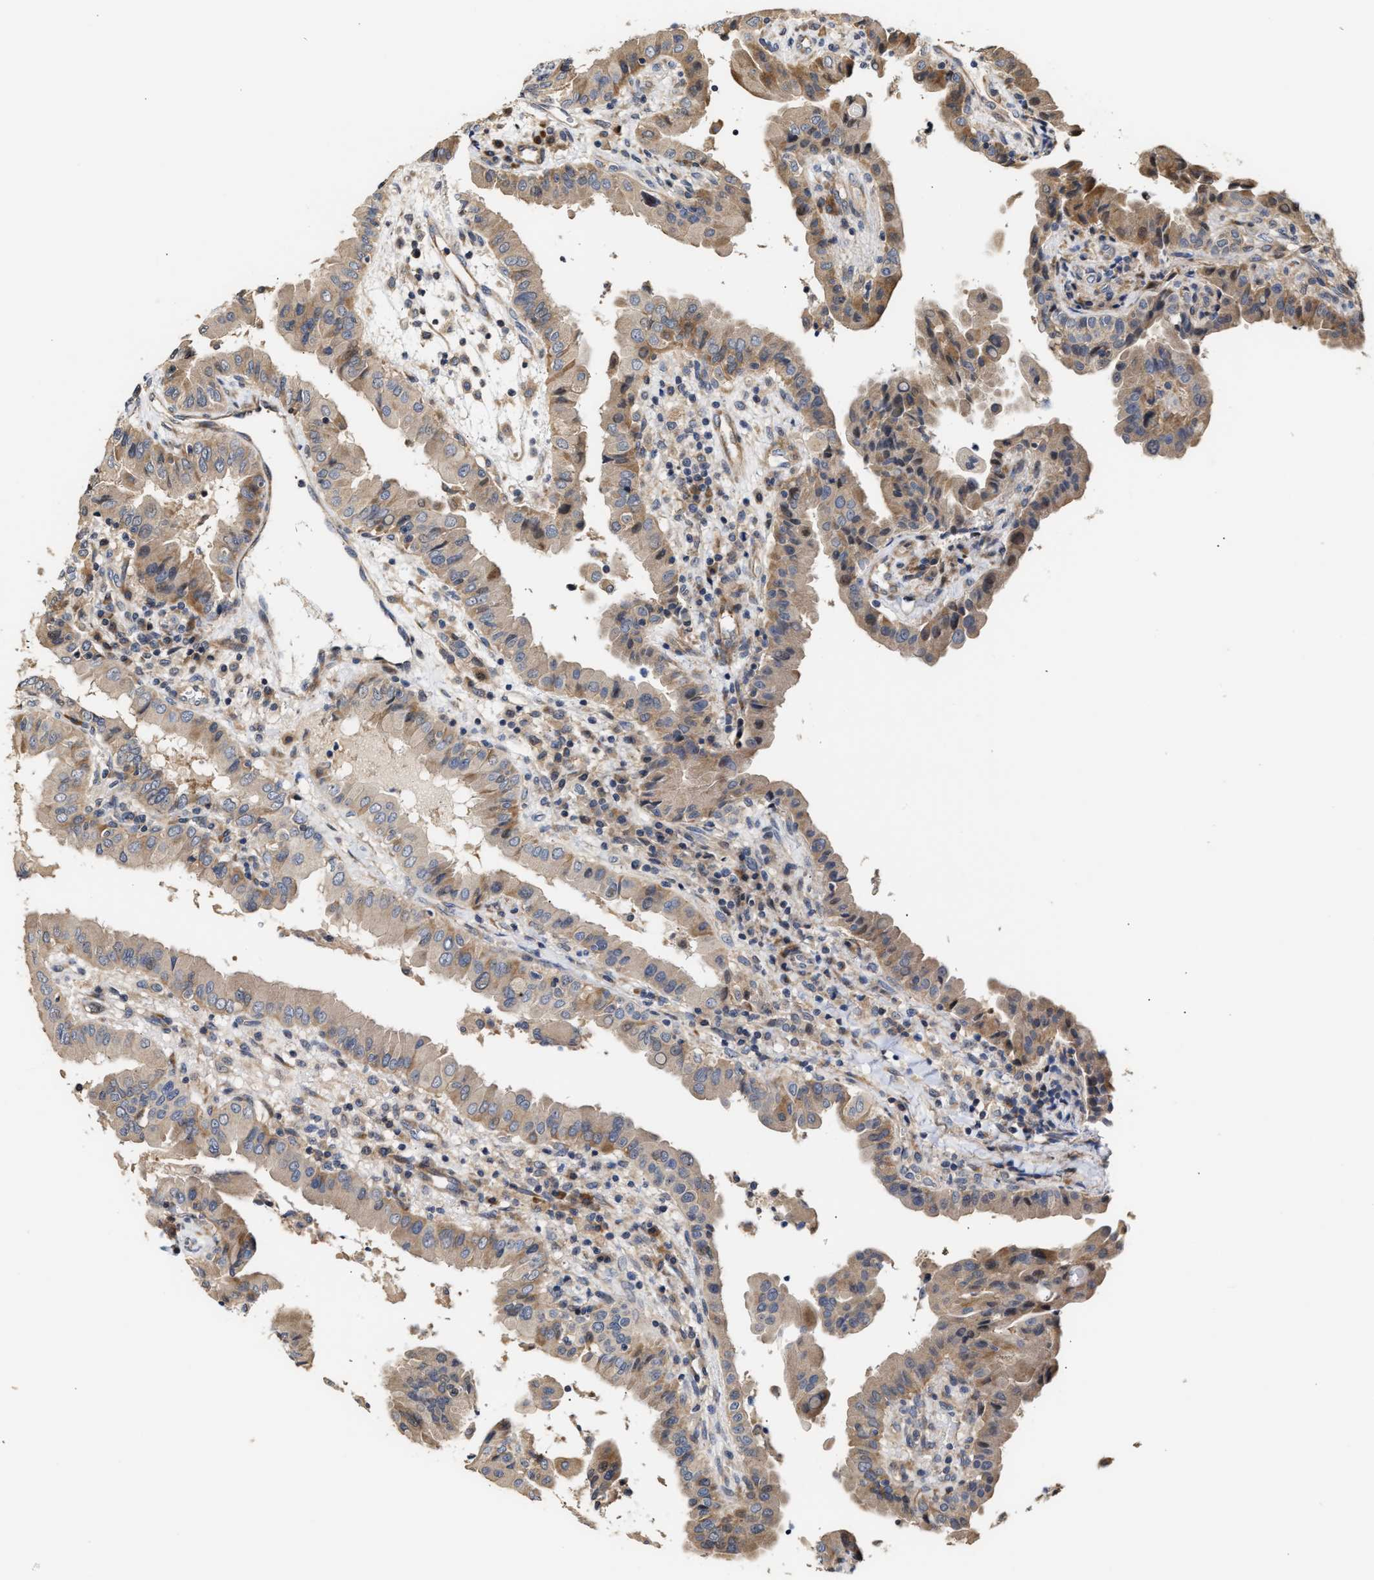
{"staining": {"intensity": "weak", "quantity": ">75%", "location": "cytoplasmic/membranous"}, "tissue": "thyroid cancer", "cell_type": "Tumor cells", "image_type": "cancer", "snomed": [{"axis": "morphology", "description": "Papillary adenocarcinoma, NOS"}, {"axis": "topography", "description": "Thyroid gland"}], "caption": "Protein expression analysis of human papillary adenocarcinoma (thyroid) reveals weak cytoplasmic/membranous expression in about >75% of tumor cells.", "gene": "CLIP2", "patient": {"sex": "male", "age": 33}}